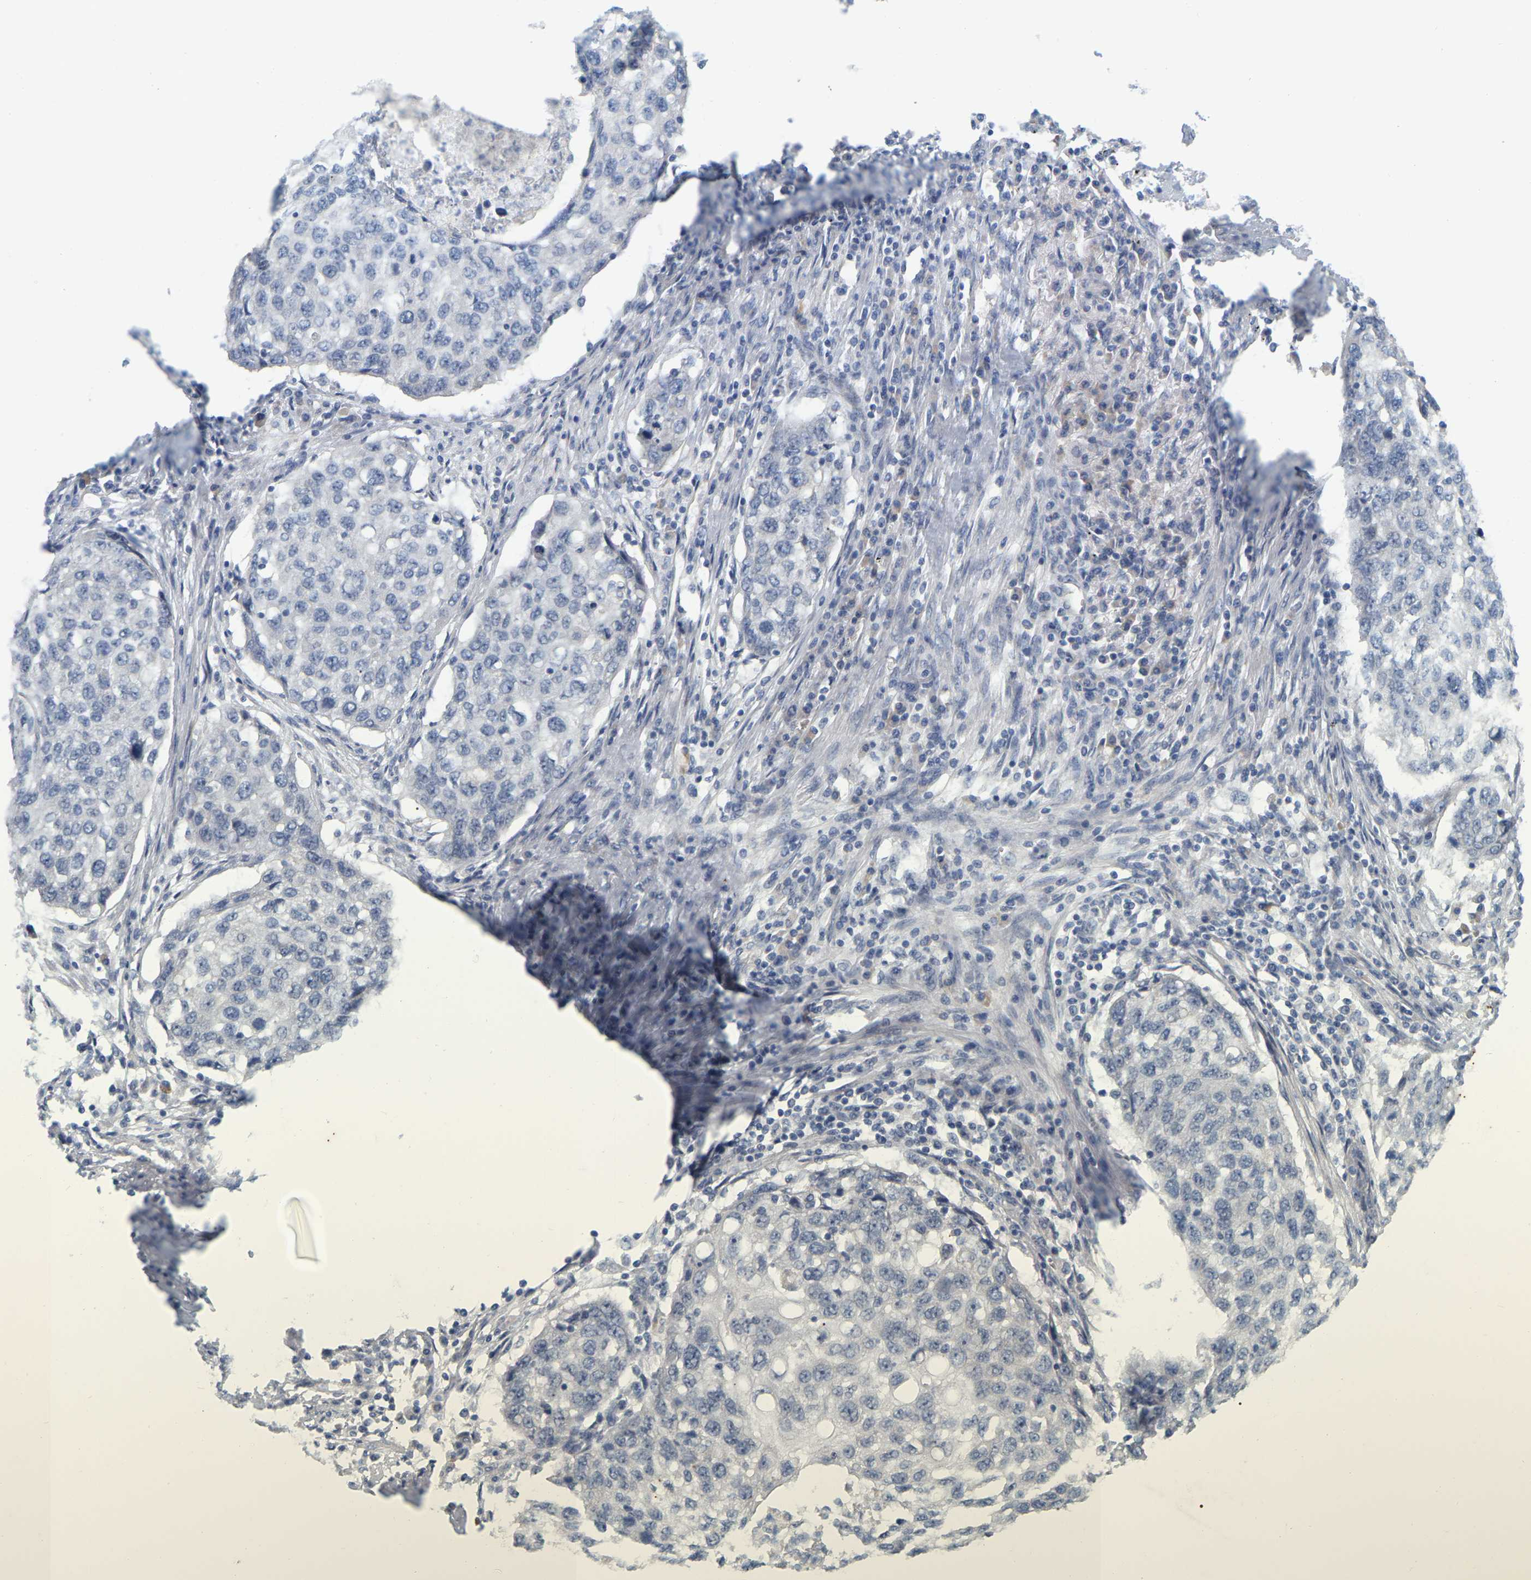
{"staining": {"intensity": "negative", "quantity": "none", "location": "none"}, "tissue": "lung cancer", "cell_type": "Tumor cells", "image_type": "cancer", "snomed": [{"axis": "morphology", "description": "Squamous cell carcinoma, NOS"}, {"axis": "topography", "description": "Lung"}], "caption": "This is an IHC histopathology image of human squamous cell carcinoma (lung). There is no positivity in tumor cells.", "gene": "MINDY4", "patient": {"sex": "female", "age": 63}}